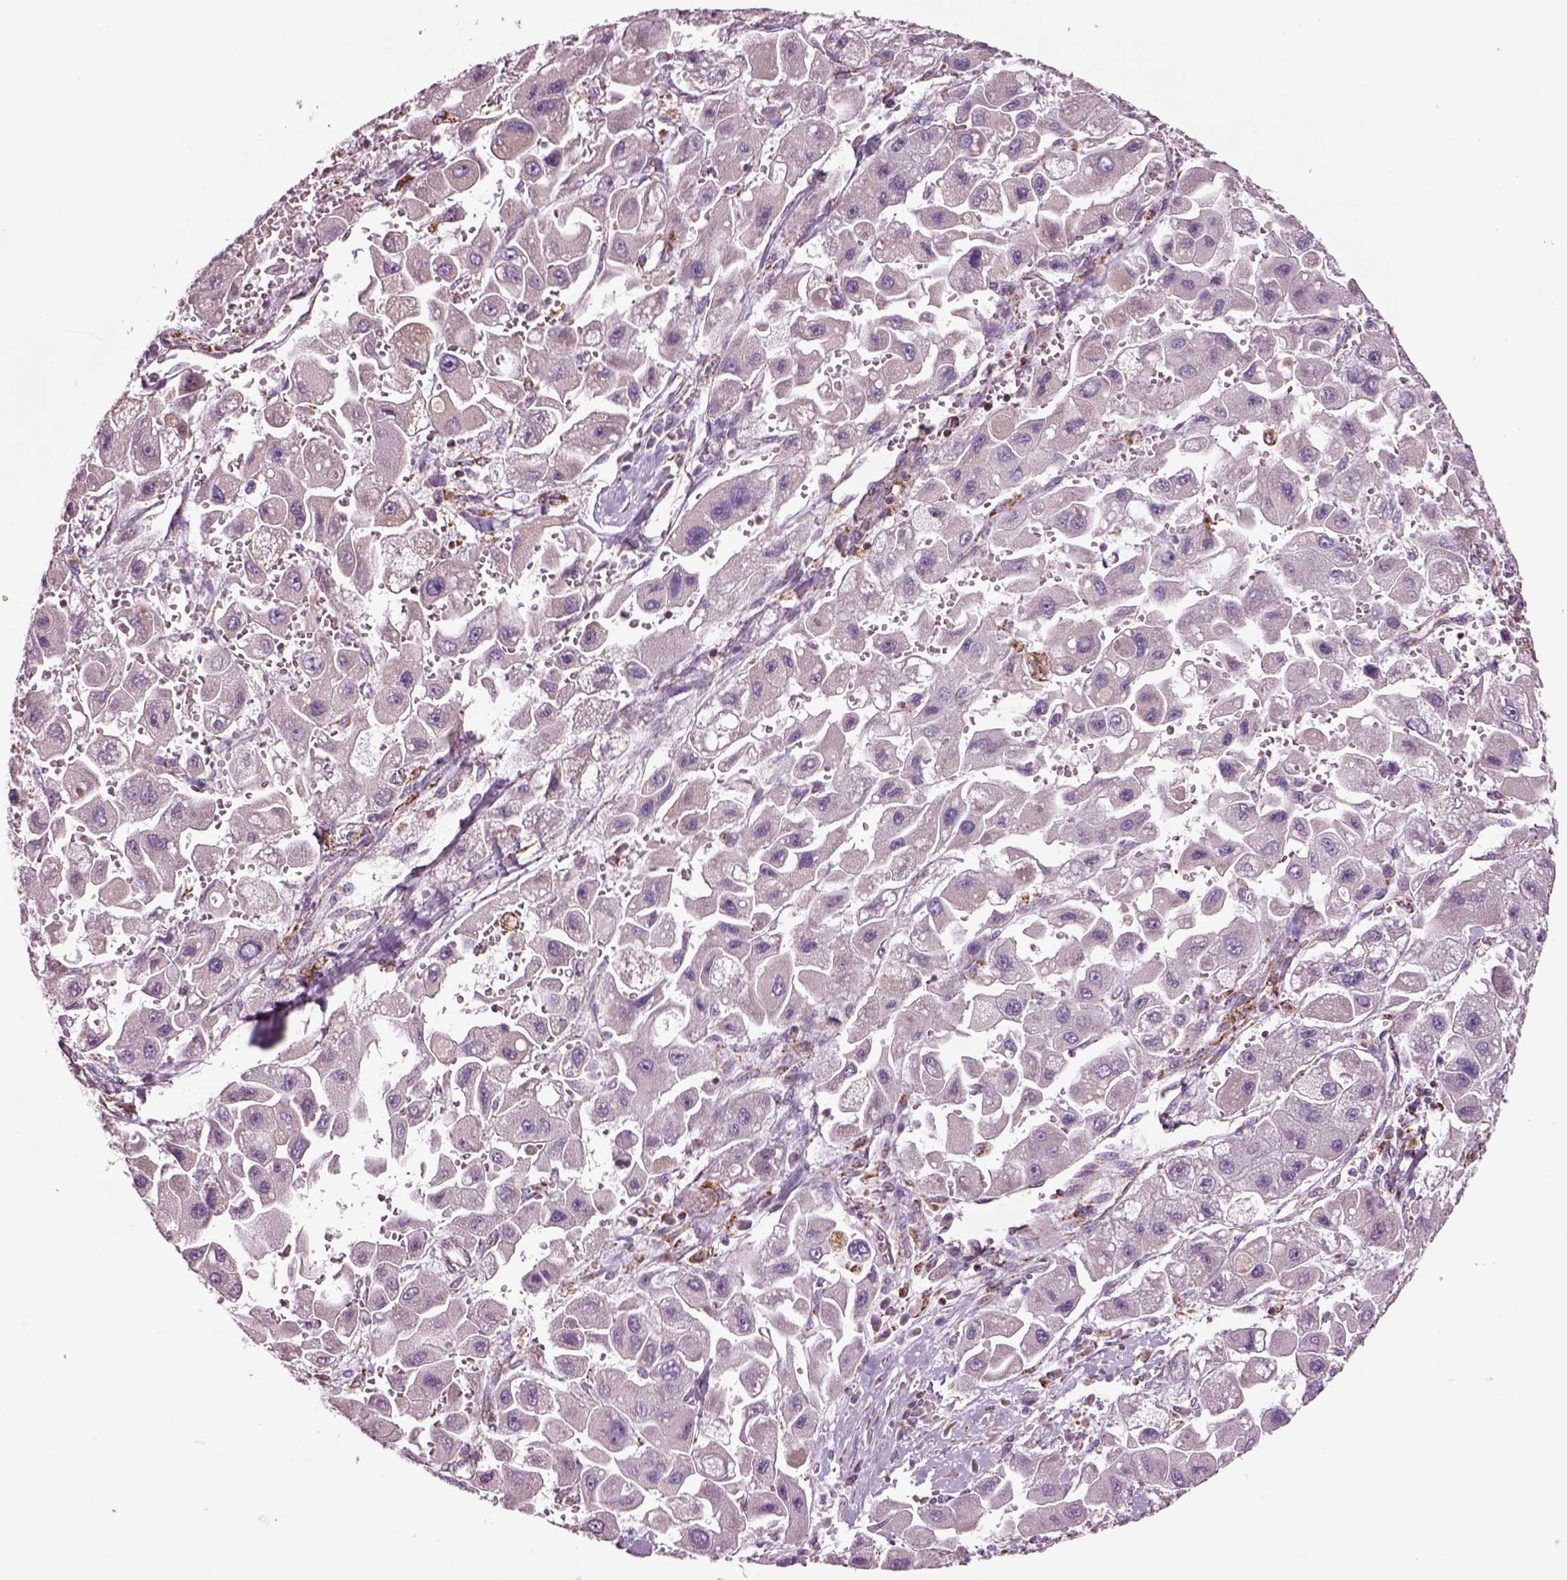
{"staining": {"intensity": "negative", "quantity": "none", "location": "none"}, "tissue": "liver cancer", "cell_type": "Tumor cells", "image_type": "cancer", "snomed": [{"axis": "morphology", "description": "Carcinoma, Hepatocellular, NOS"}, {"axis": "topography", "description": "Liver"}], "caption": "IHC histopathology image of neoplastic tissue: liver cancer stained with DAB demonstrates no significant protein staining in tumor cells.", "gene": "SLC25A24", "patient": {"sex": "male", "age": 24}}